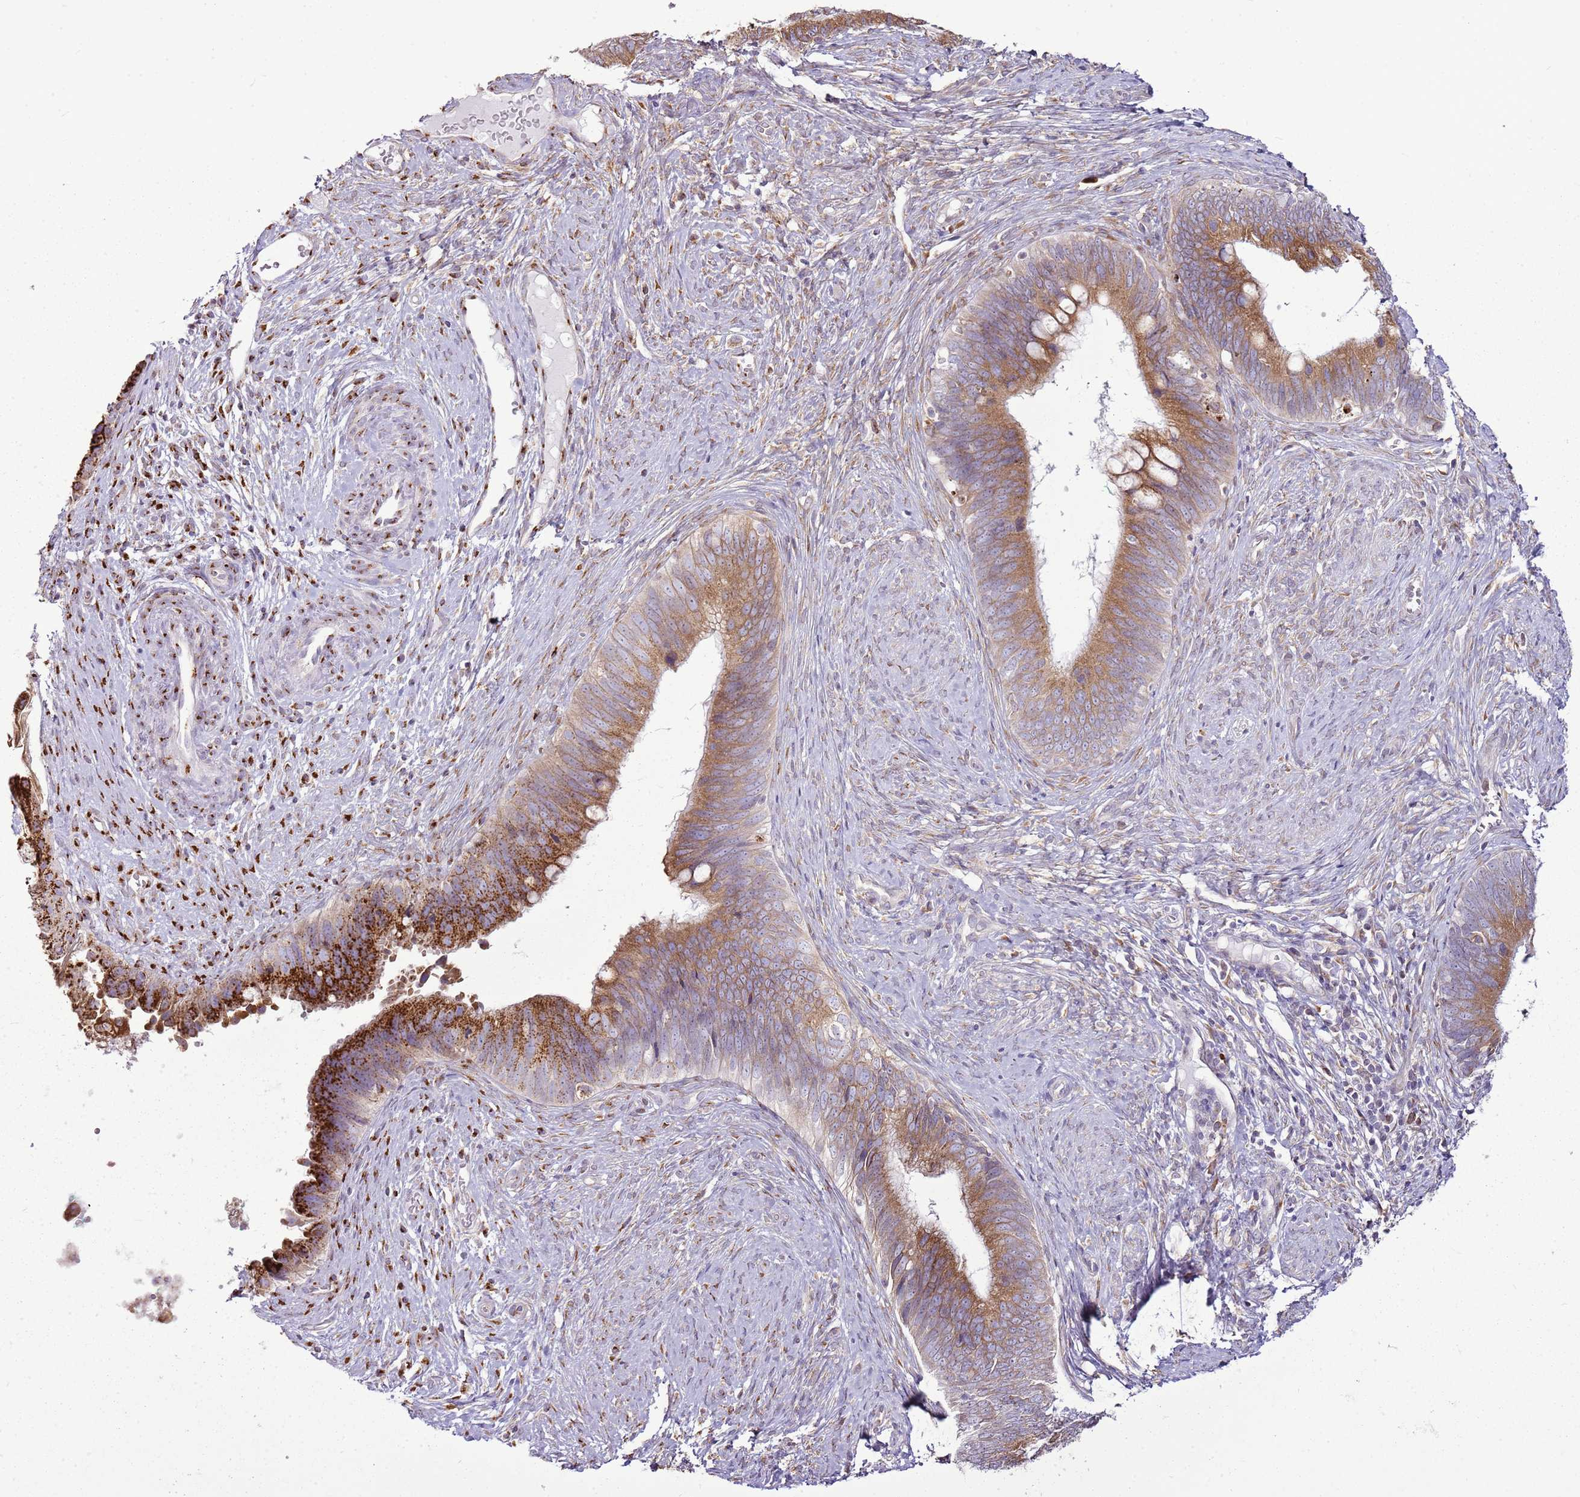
{"staining": {"intensity": "moderate", "quantity": ">75%", "location": "cytoplasmic/membranous"}, "tissue": "cervical cancer", "cell_type": "Tumor cells", "image_type": "cancer", "snomed": [{"axis": "morphology", "description": "Adenocarcinoma, NOS"}, {"axis": "topography", "description": "Cervix"}], "caption": "An image of cervical adenocarcinoma stained for a protein exhibits moderate cytoplasmic/membranous brown staining in tumor cells.", "gene": "TMED10", "patient": {"sex": "female", "age": 42}}